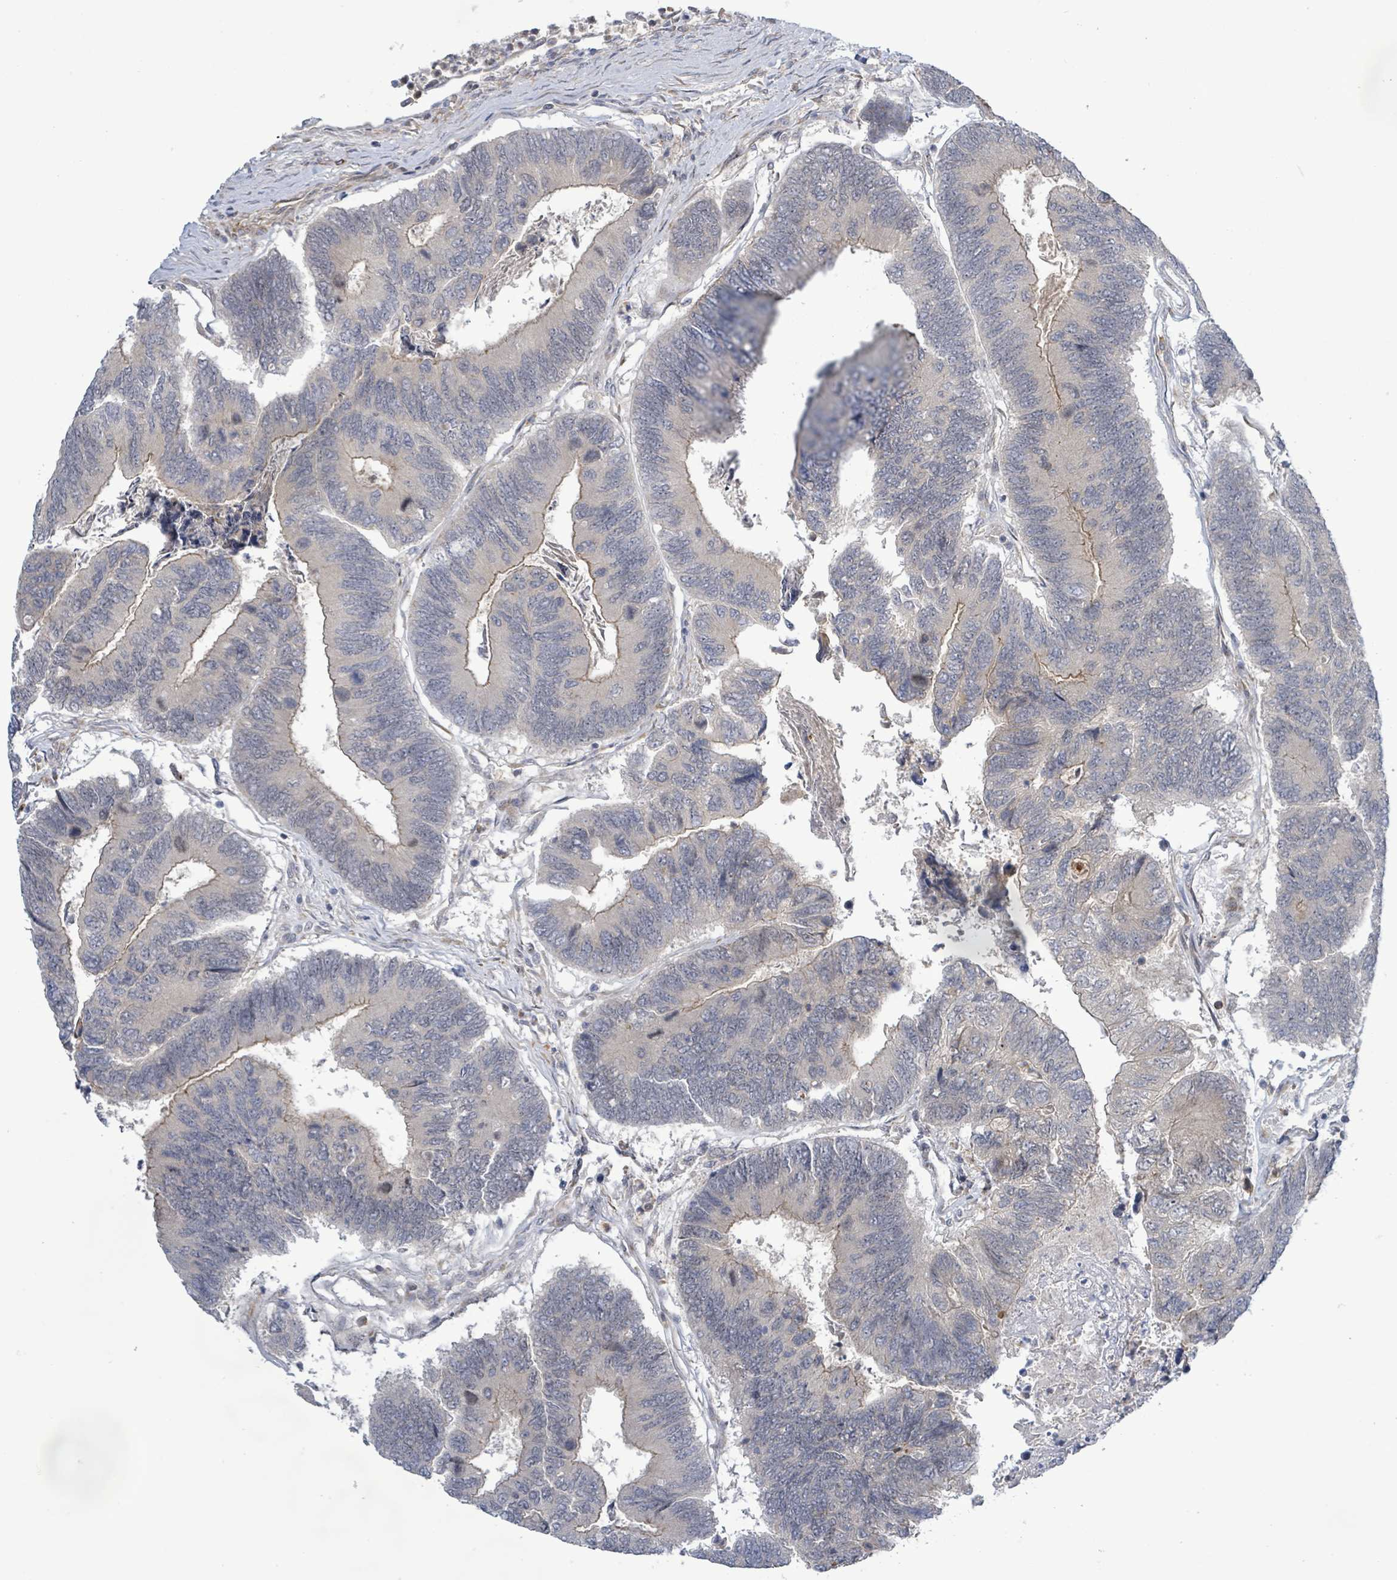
{"staining": {"intensity": "weak", "quantity": "<25%", "location": "cytoplasmic/membranous"}, "tissue": "colorectal cancer", "cell_type": "Tumor cells", "image_type": "cancer", "snomed": [{"axis": "morphology", "description": "Adenocarcinoma, NOS"}, {"axis": "topography", "description": "Colon"}], "caption": "Immunohistochemistry (IHC) of human colorectal adenocarcinoma shows no expression in tumor cells. (Immunohistochemistry (IHC), brightfield microscopy, high magnification).", "gene": "SLIT3", "patient": {"sex": "female", "age": 67}}